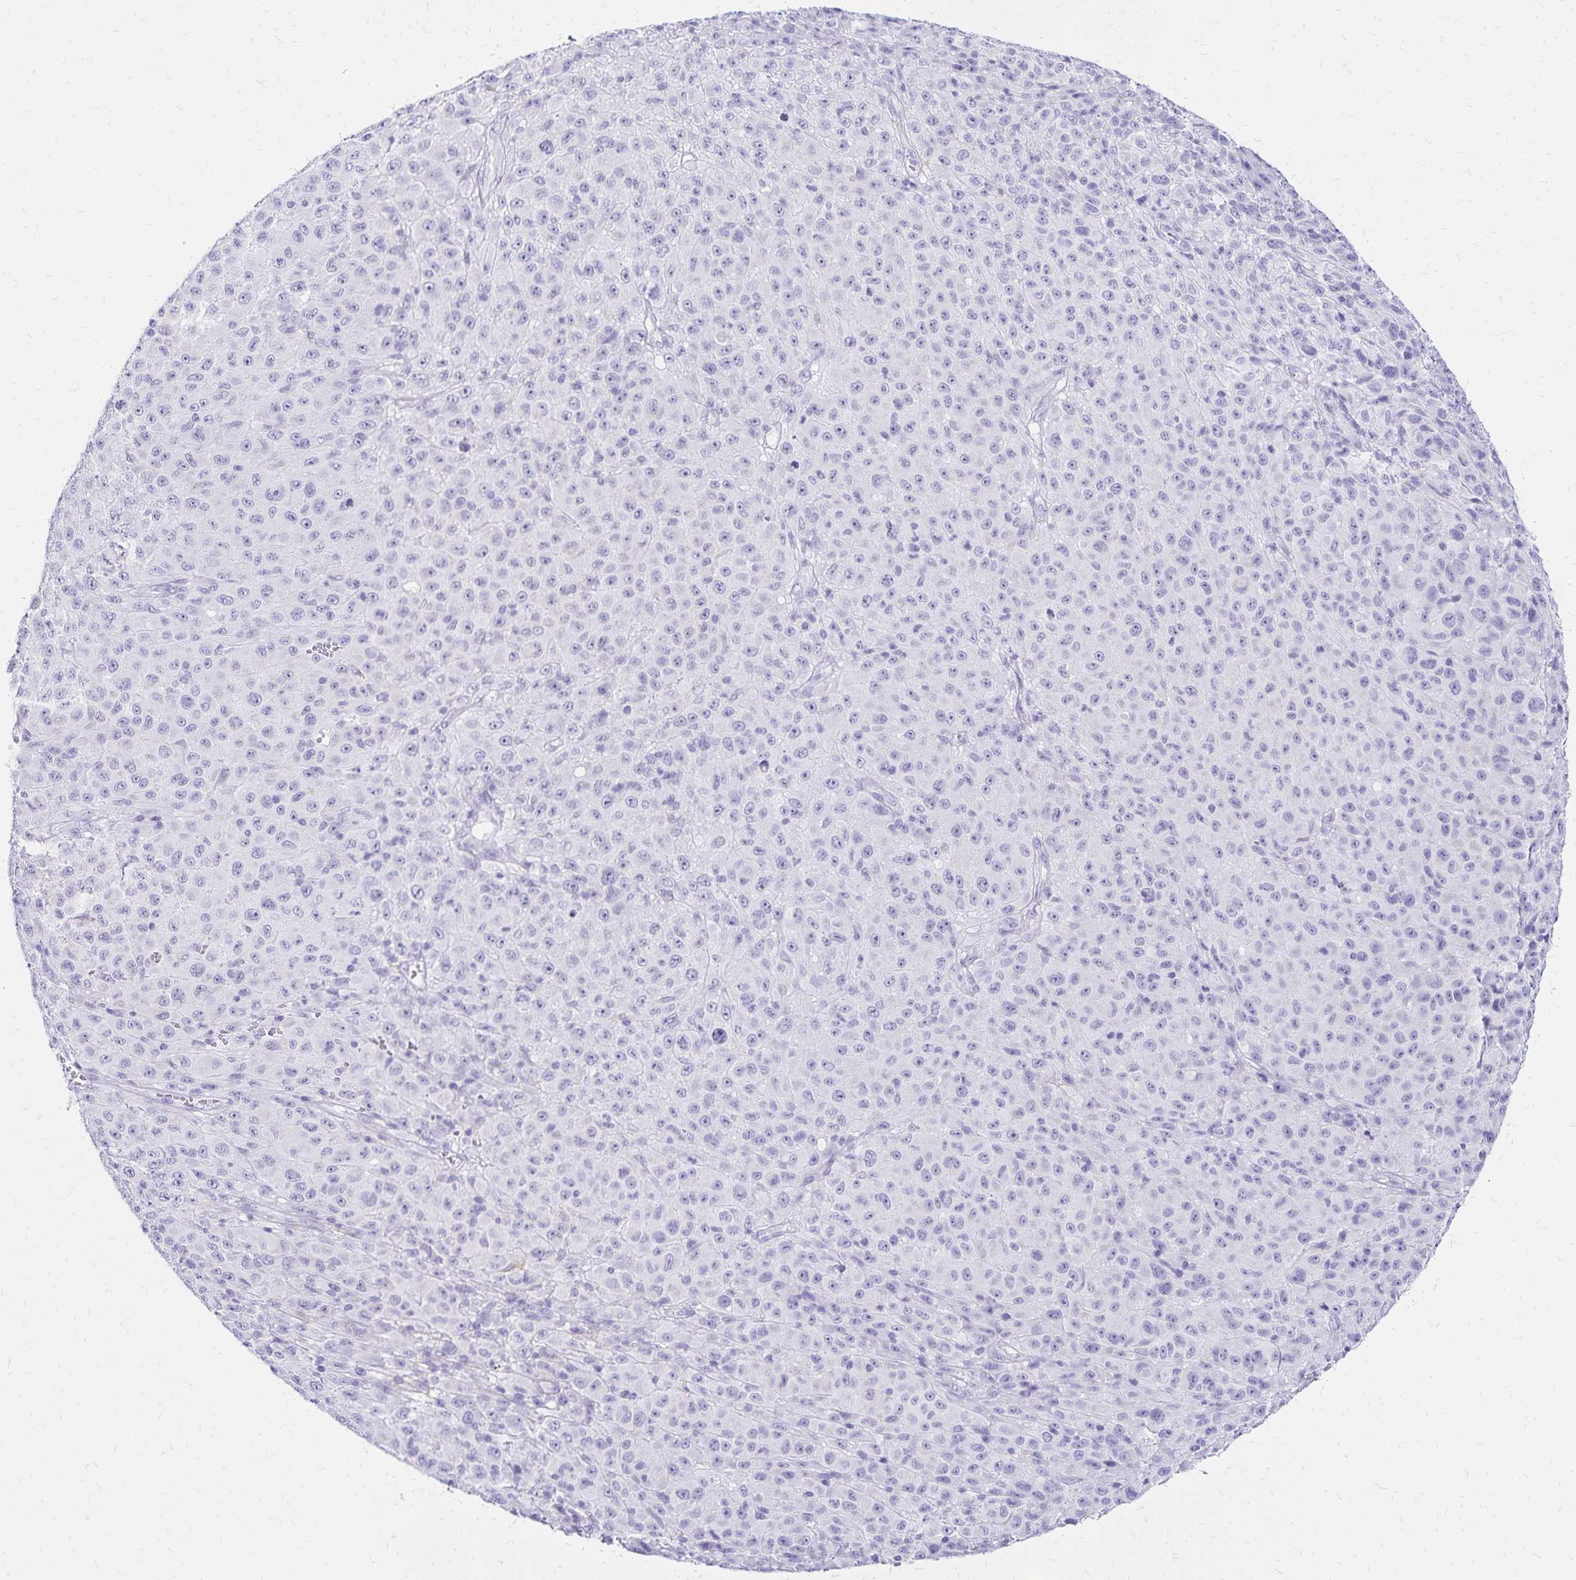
{"staining": {"intensity": "negative", "quantity": "none", "location": "none"}, "tissue": "melanoma", "cell_type": "Tumor cells", "image_type": "cancer", "snomed": [{"axis": "morphology", "description": "Malignant melanoma, NOS"}, {"axis": "topography", "description": "Skin"}], "caption": "There is no significant positivity in tumor cells of melanoma.", "gene": "LIN28B", "patient": {"sex": "male", "age": 73}}